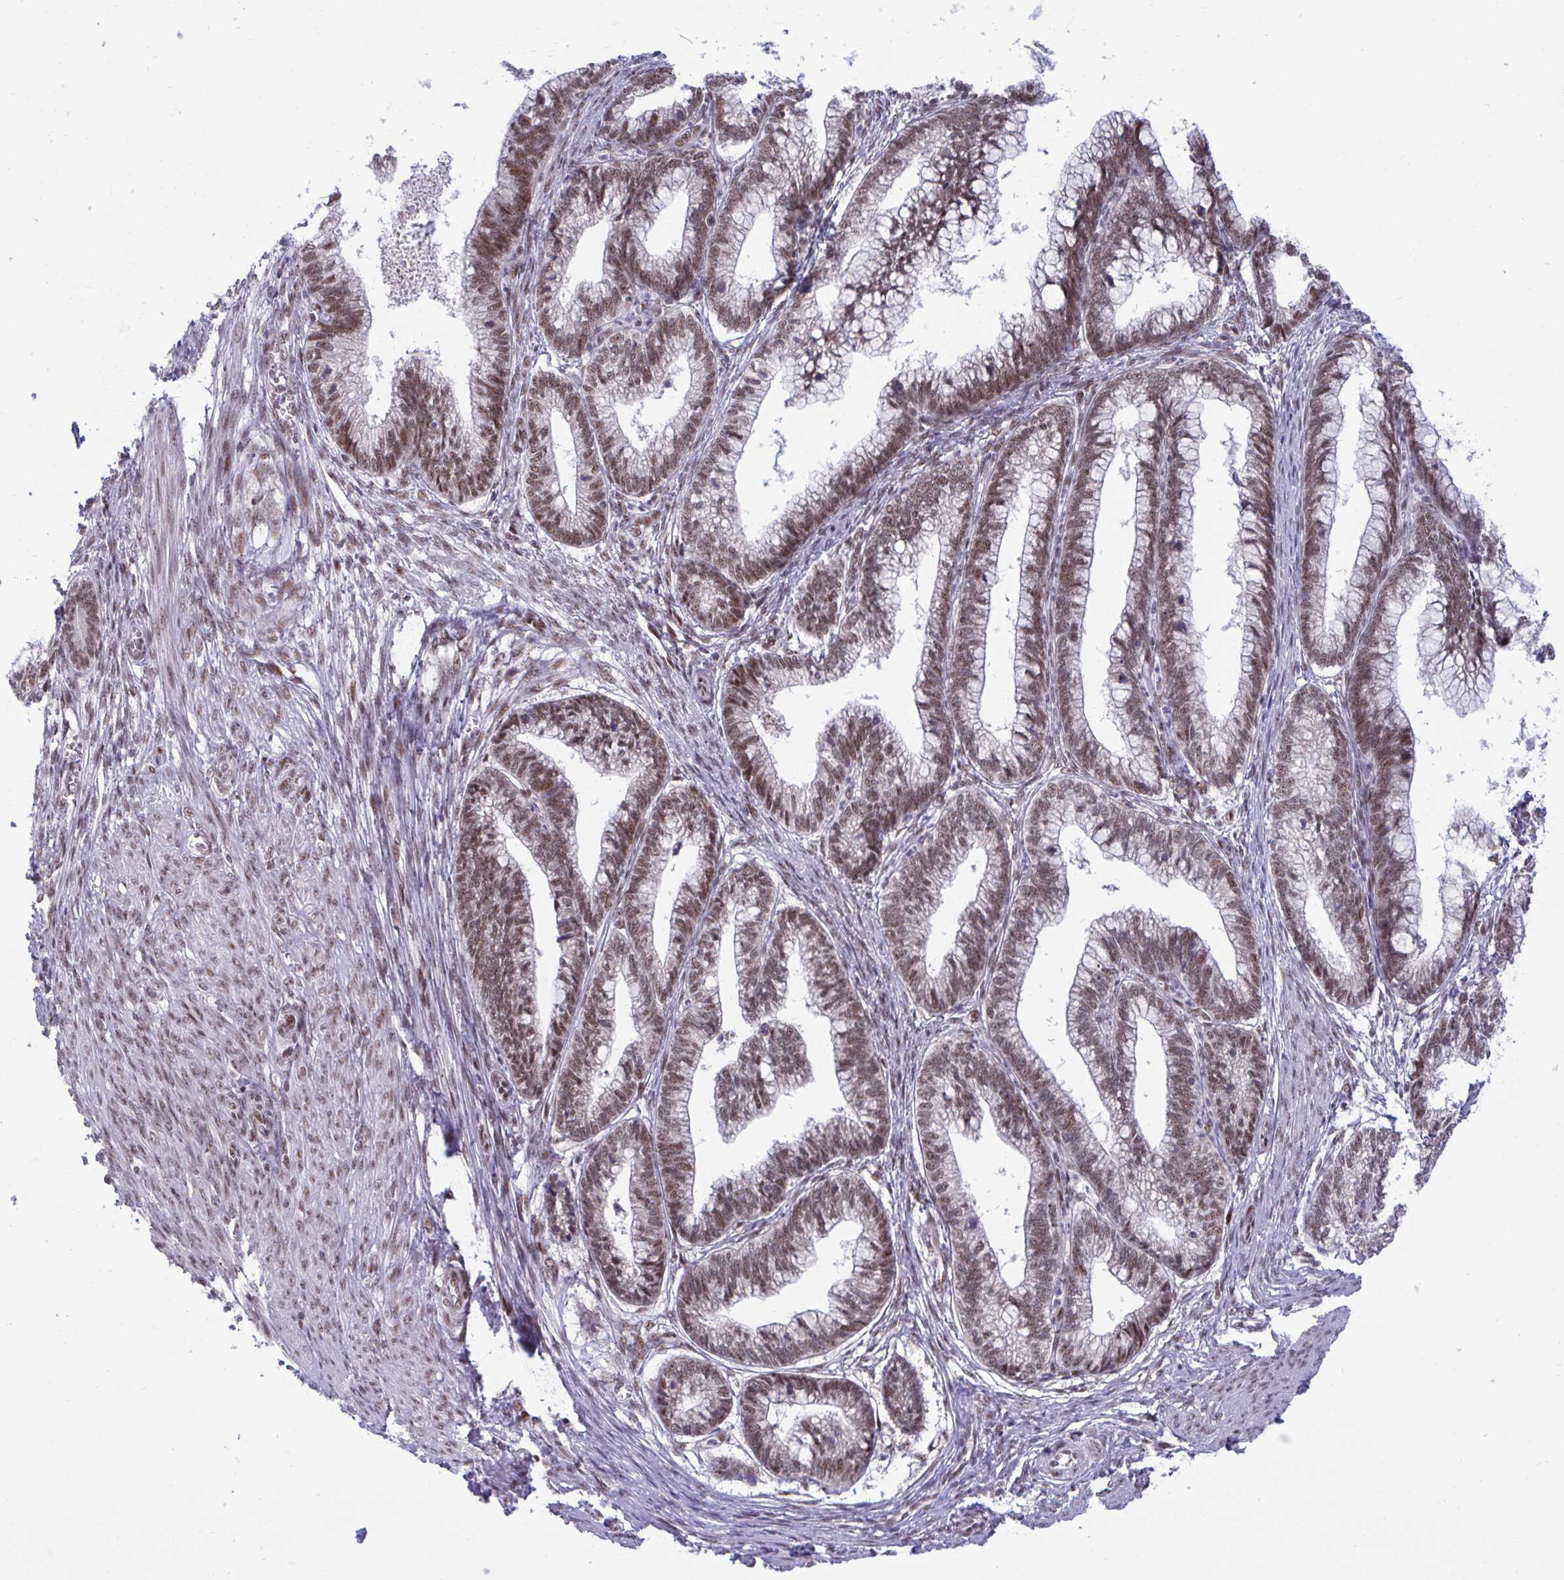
{"staining": {"intensity": "moderate", "quantity": ">75%", "location": "nuclear"}, "tissue": "cervical cancer", "cell_type": "Tumor cells", "image_type": "cancer", "snomed": [{"axis": "morphology", "description": "Adenocarcinoma, NOS"}, {"axis": "topography", "description": "Cervix"}], "caption": "Protein expression analysis of human cervical adenocarcinoma reveals moderate nuclear staining in approximately >75% of tumor cells.", "gene": "WBP11", "patient": {"sex": "female", "age": 44}}